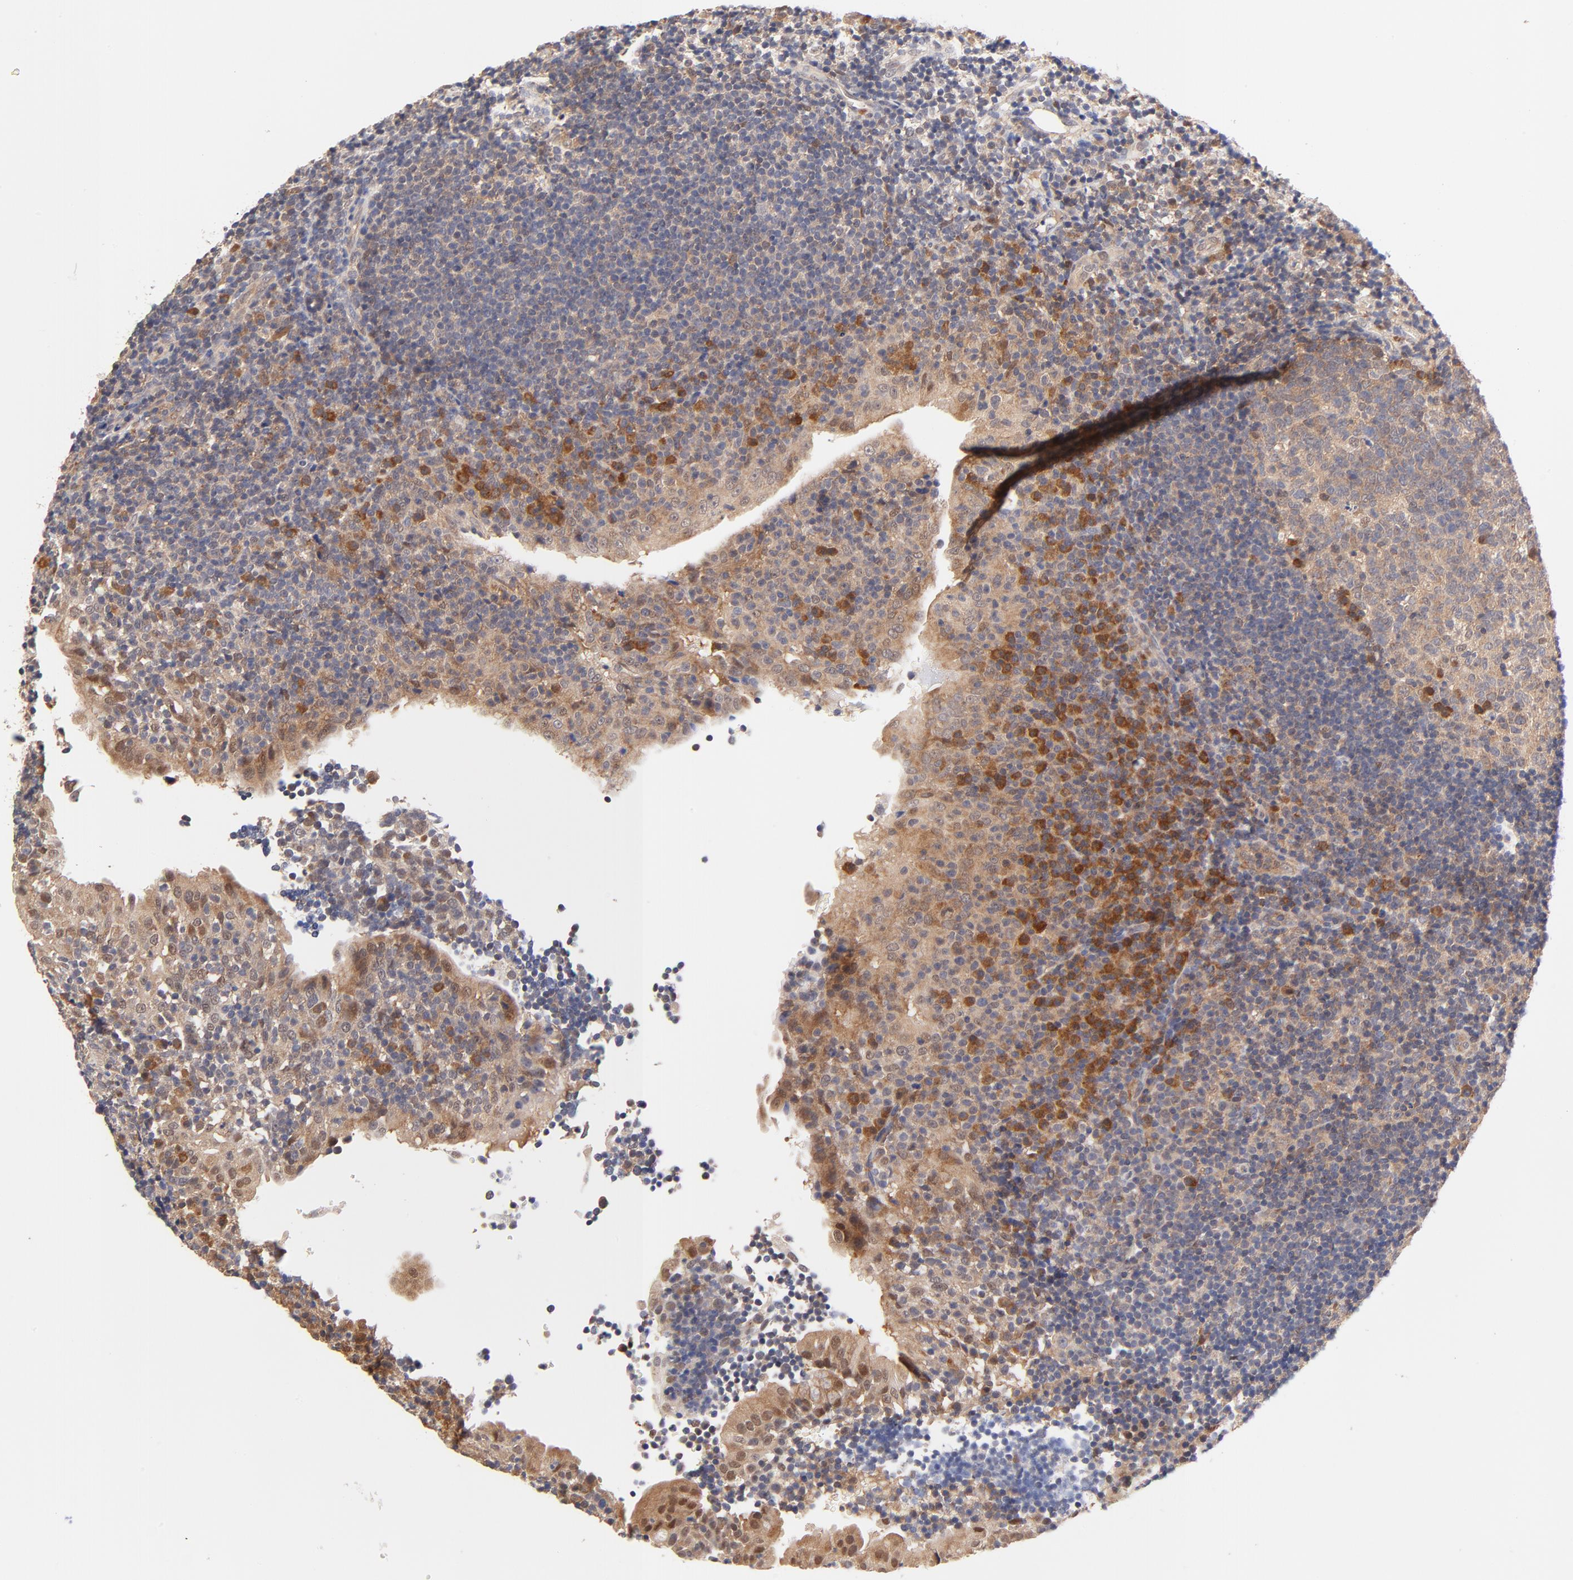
{"staining": {"intensity": "weak", "quantity": "25%-75%", "location": "cytoplasmic/membranous,nuclear"}, "tissue": "tonsil", "cell_type": "Germinal center cells", "image_type": "normal", "snomed": [{"axis": "morphology", "description": "Normal tissue, NOS"}, {"axis": "topography", "description": "Tonsil"}], "caption": "Germinal center cells exhibit low levels of weak cytoplasmic/membranous,nuclear staining in approximately 25%-75% of cells in benign tonsil.", "gene": "TXNL1", "patient": {"sex": "female", "age": 40}}